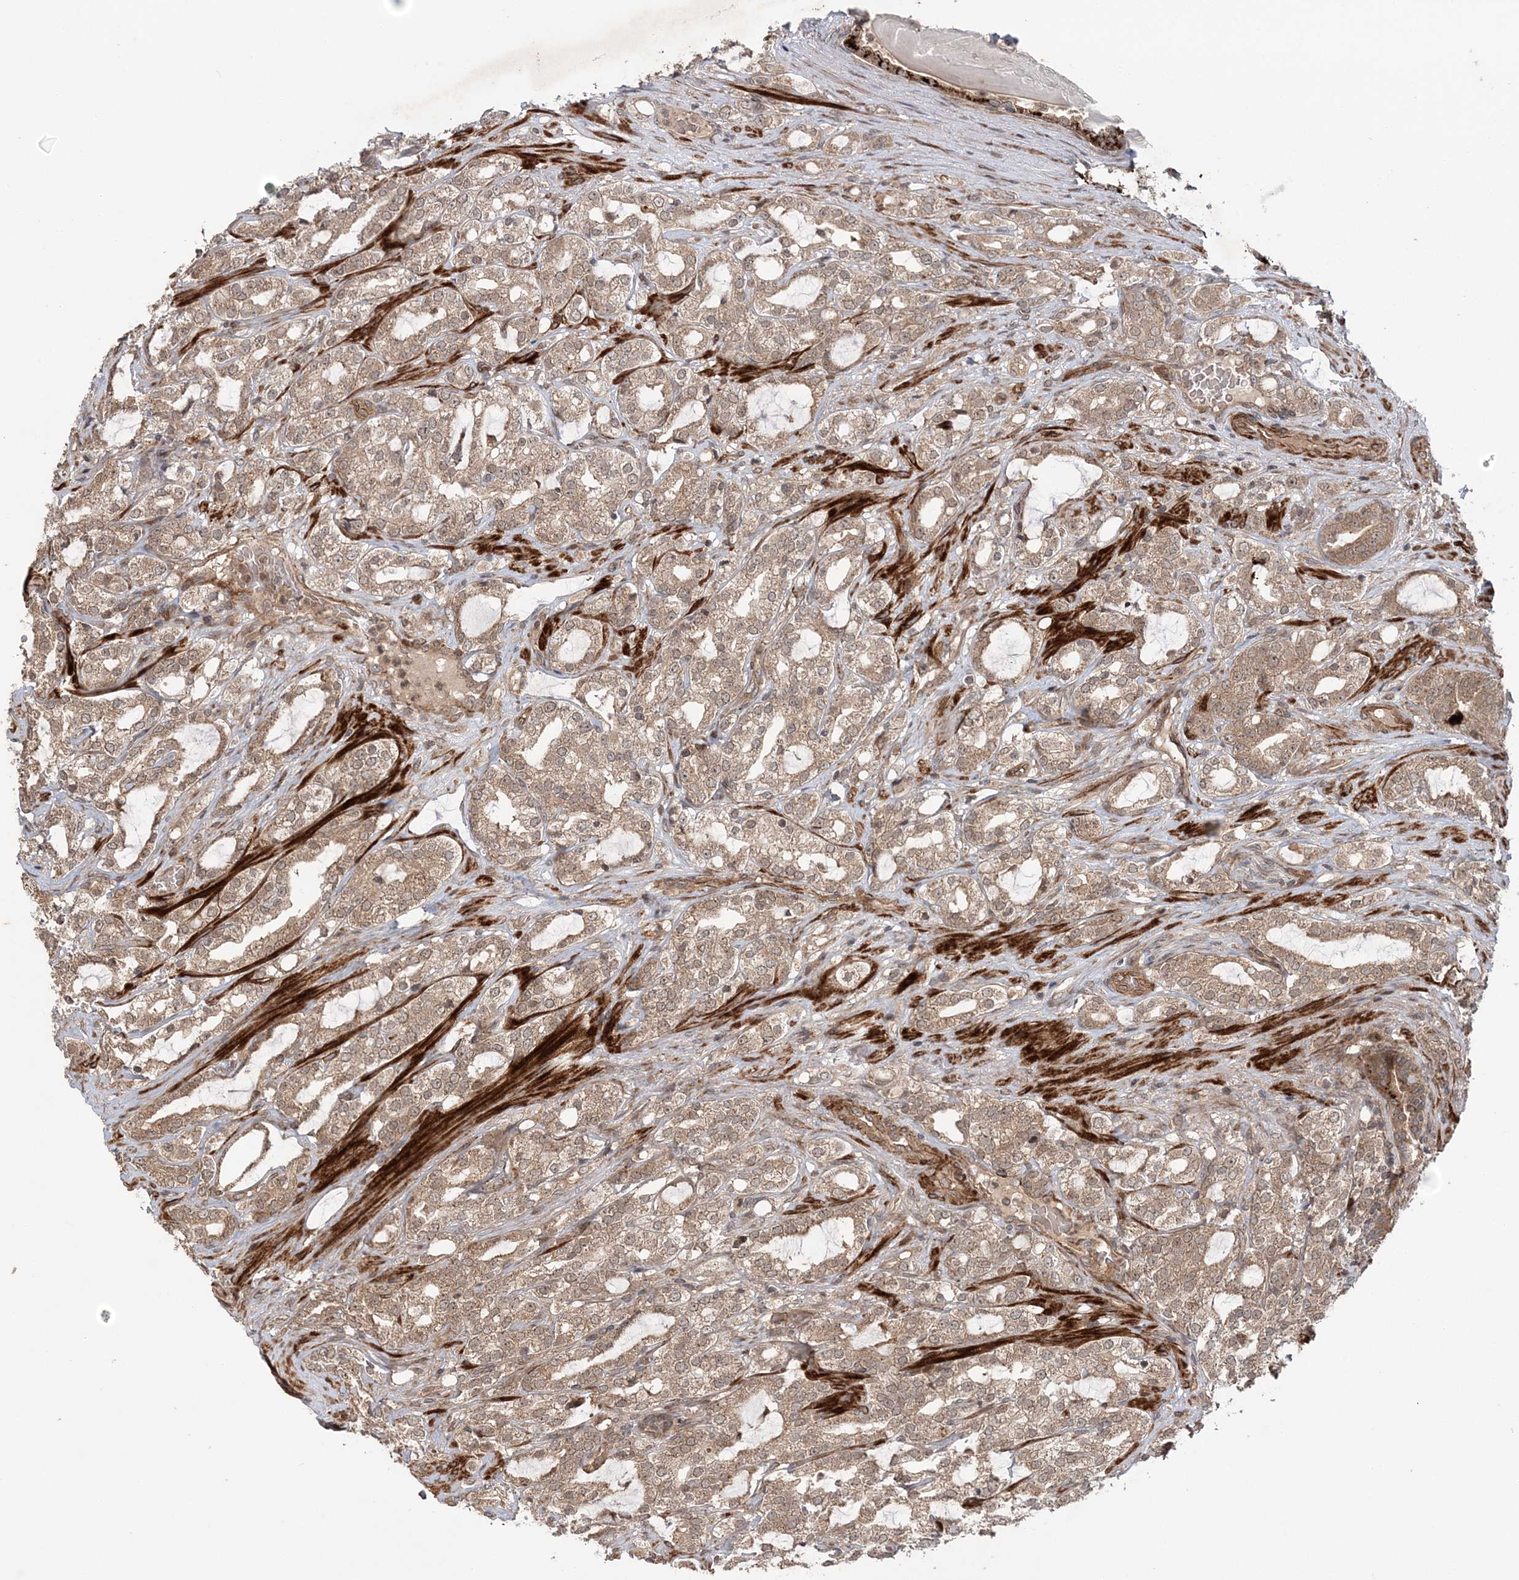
{"staining": {"intensity": "moderate", "quantity": ">75%", "location": "cytoplasmic/membranous"}, "tissue": "prostate cancer", "cell_type": "Tumor cells", "image_type": "cancer", "snomed": [{"axis": "morphology", "description": "Adenocarcinoma, High grade"}, {"axis": "topography", "description": "Prostate"}], "caption": "High-grade adenocarcinoma (prostate) tissue displays moderate cytoplasmic/membranous positivity in approximately >75% of tumor cells, visualized by immunohistochemistry. (DAB (3,3'-diaminobenzidine) IHC, brown staining for protein, blue staining for nuclei).", "gene": "UBTD2", "patient": {"sex": "male", "age": 64}}